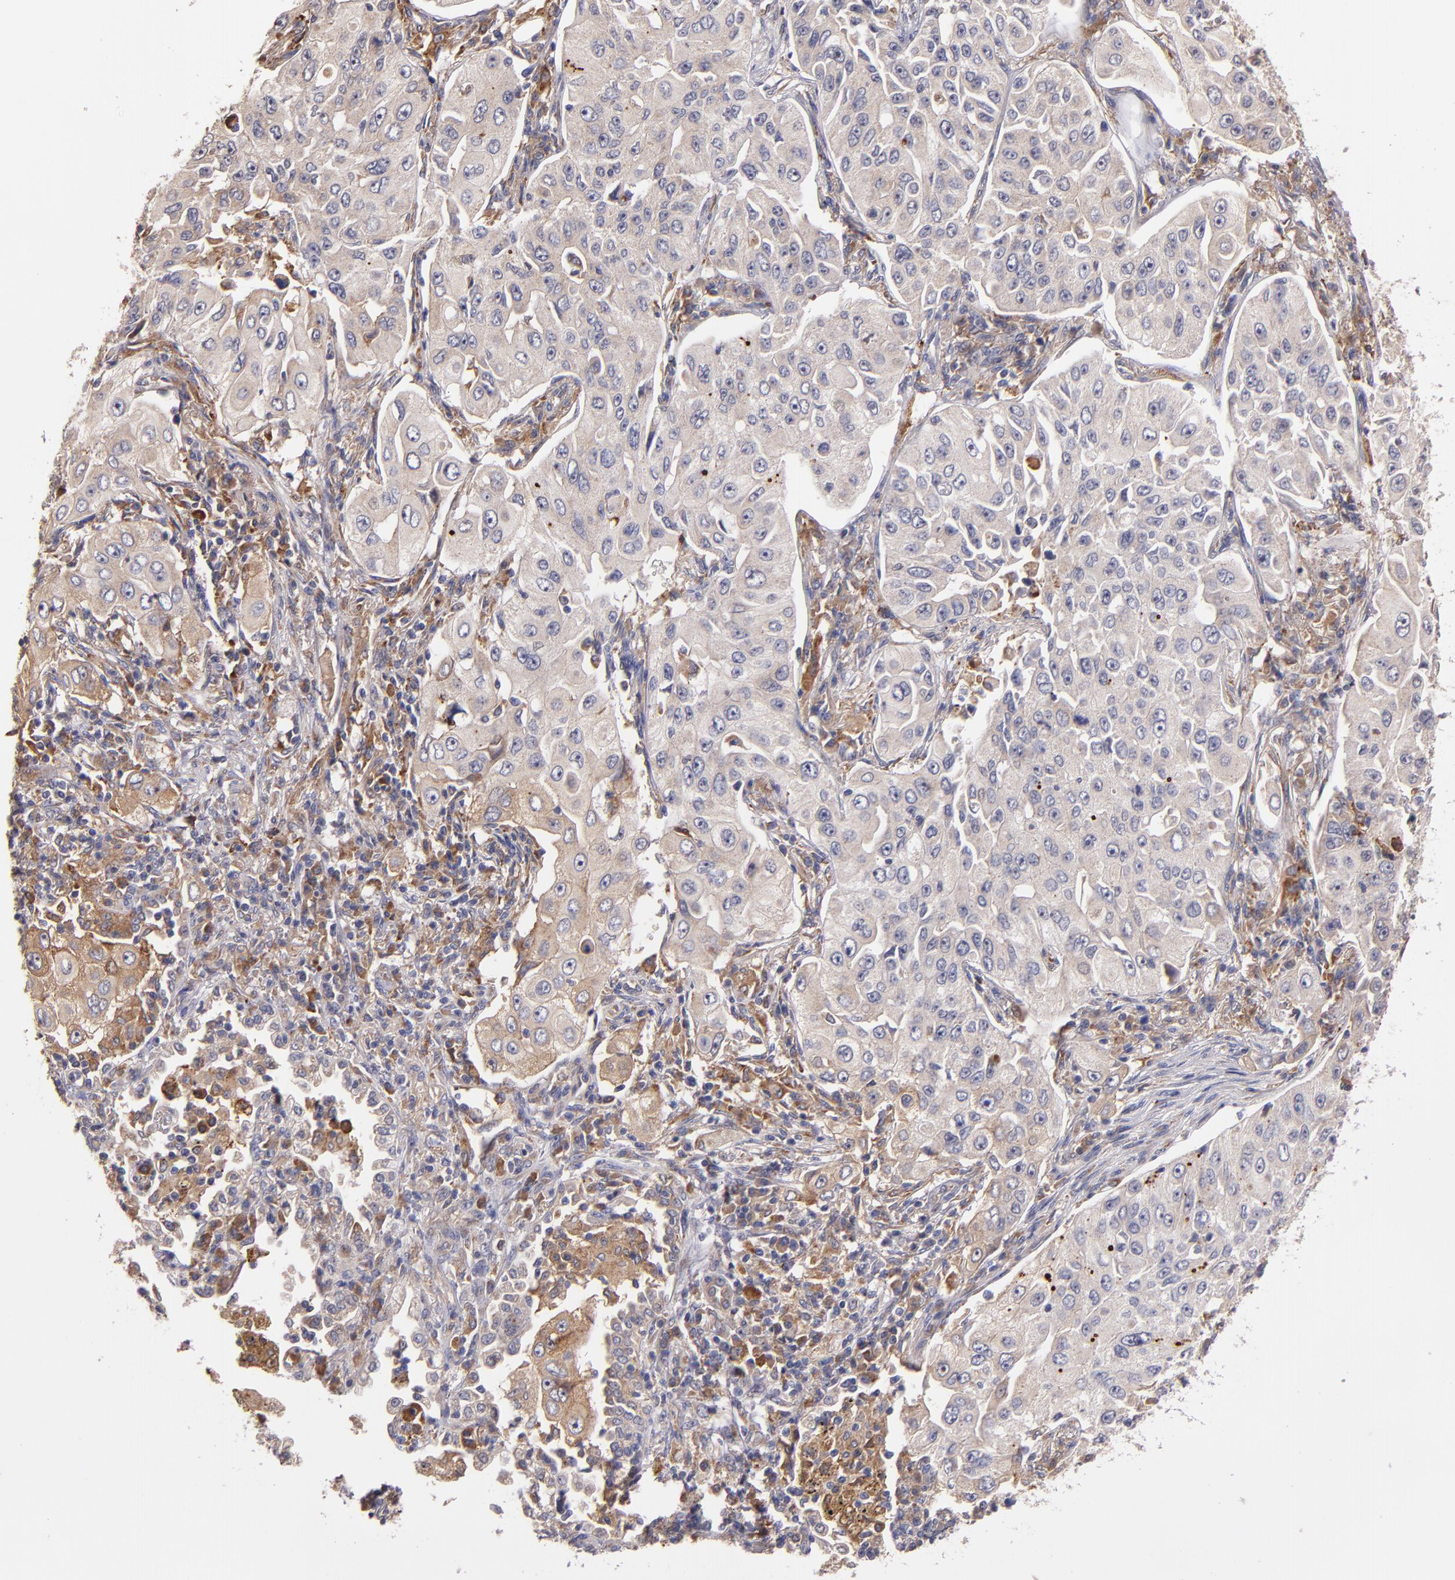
{"staining": {"intensity": "weak", "quantity": ">75%", "location": "cytoplasmic/membranous"}, "tissue": "lung cancer", "cell_type": "Tumor cells", "image_type": "cancer", "snomed": [{"axis": "morphology", "description": "Adenocarcinoma, NOS"}, {"axis": "topography", "description": "Lung"}], "caption": "High-power microscopy captured an immunohistochemistry histopathology image of lung adenocarcinoma, revealing weak cytoplasmic/membranous positivity in about >75% of tumor cells. The staining was performed using DAB, with brown indicating positive protein expression. Nuclei are stained blue with hematoxylin.", "gene": "IFIH1", "patient": {"sex": "male", "age": 84}}